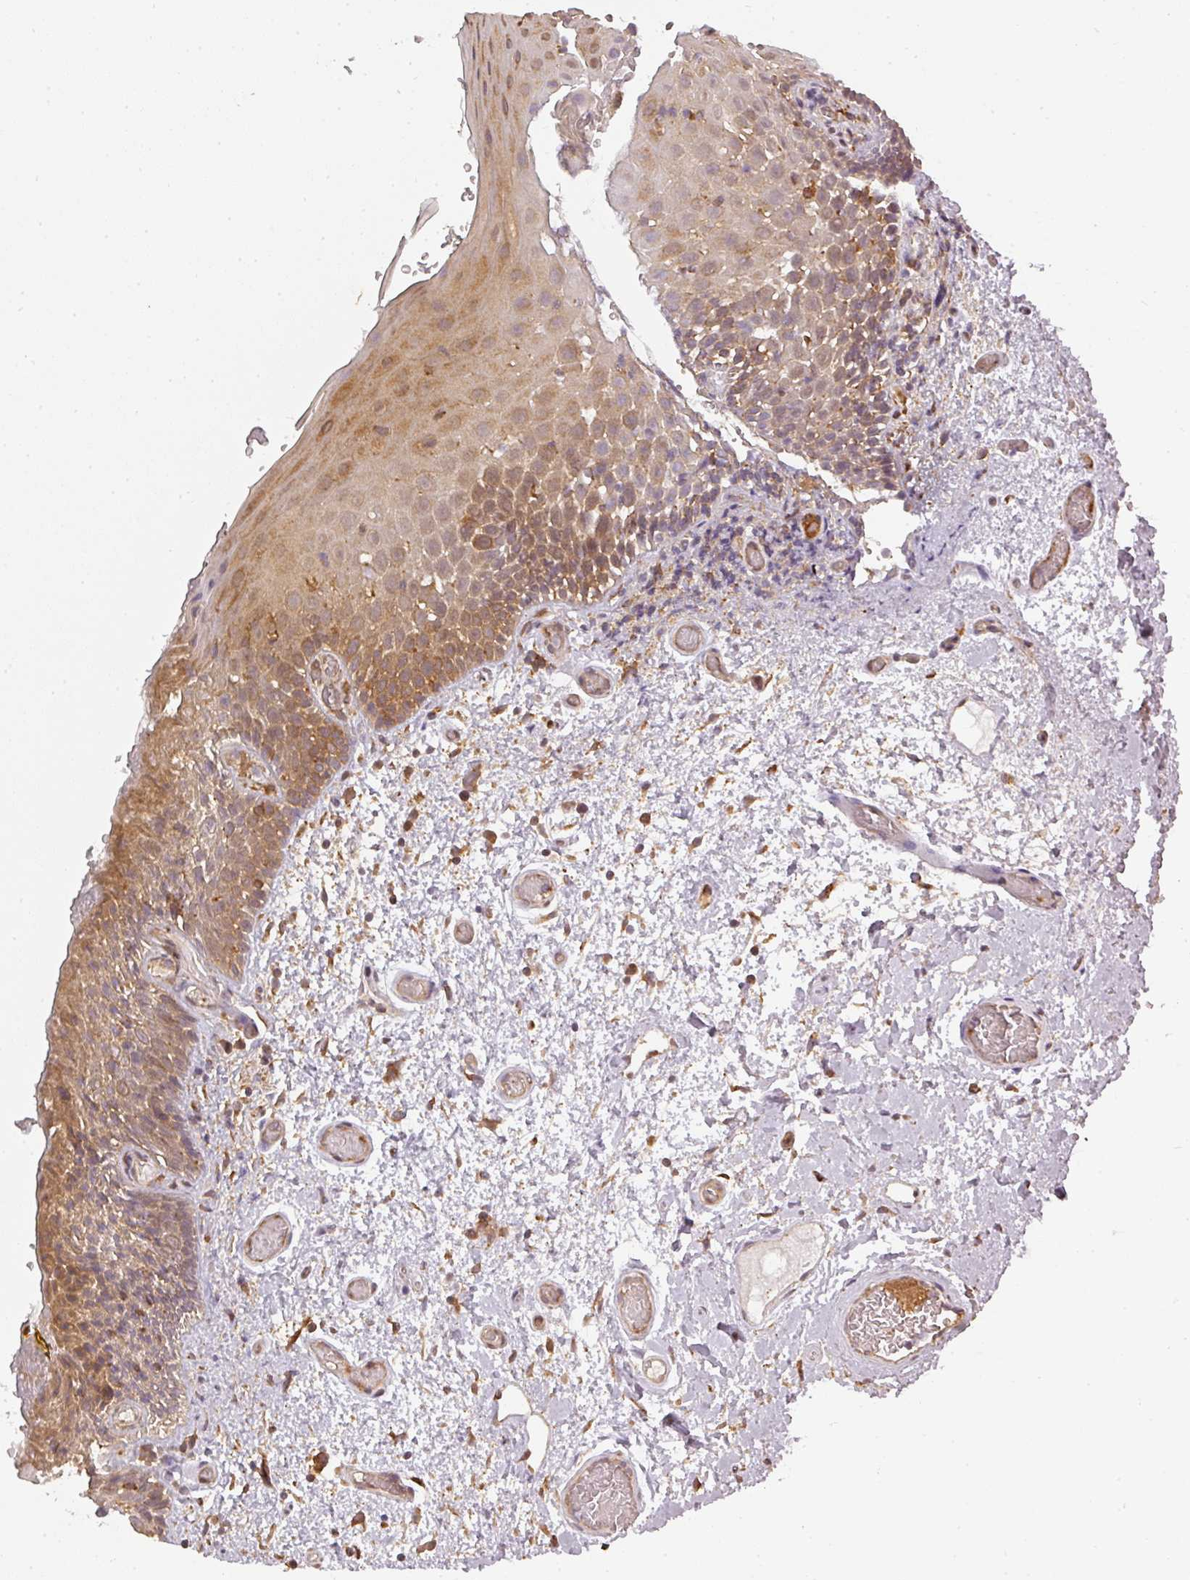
{"staining": {"intensity": "moderate", "quantity": ">75%", "location": "cytoplasmic/membranous,nuclear"}, "tissue": "oral mucosa", "cell_type": "Squamous epithelial cells", "image_type": "normal", "snomed": [{"axis": "morphology", "description": "Normal tissue, NOS"}, {"axis": "morphology", "description": "Squamous cell carcinoma, NOS"}, {"axis": "topography", "description": "Oral tissue"}, {"axis": "topography", "description": "Tounge, NOS"}, {"axis": "topography", "description": "Head-Neck"}], "caption": "Oral mucosa stained with DAB immunohistochemistry (IHC) exhibits medium levels of moderate cytoplasmic/membranous,nuclear positivity in about >75% of squamous epithelial cells. Nuclei are stained in blue.", "gene": "PPP6R3", "patient": {"sex": "male", "age": 76}}